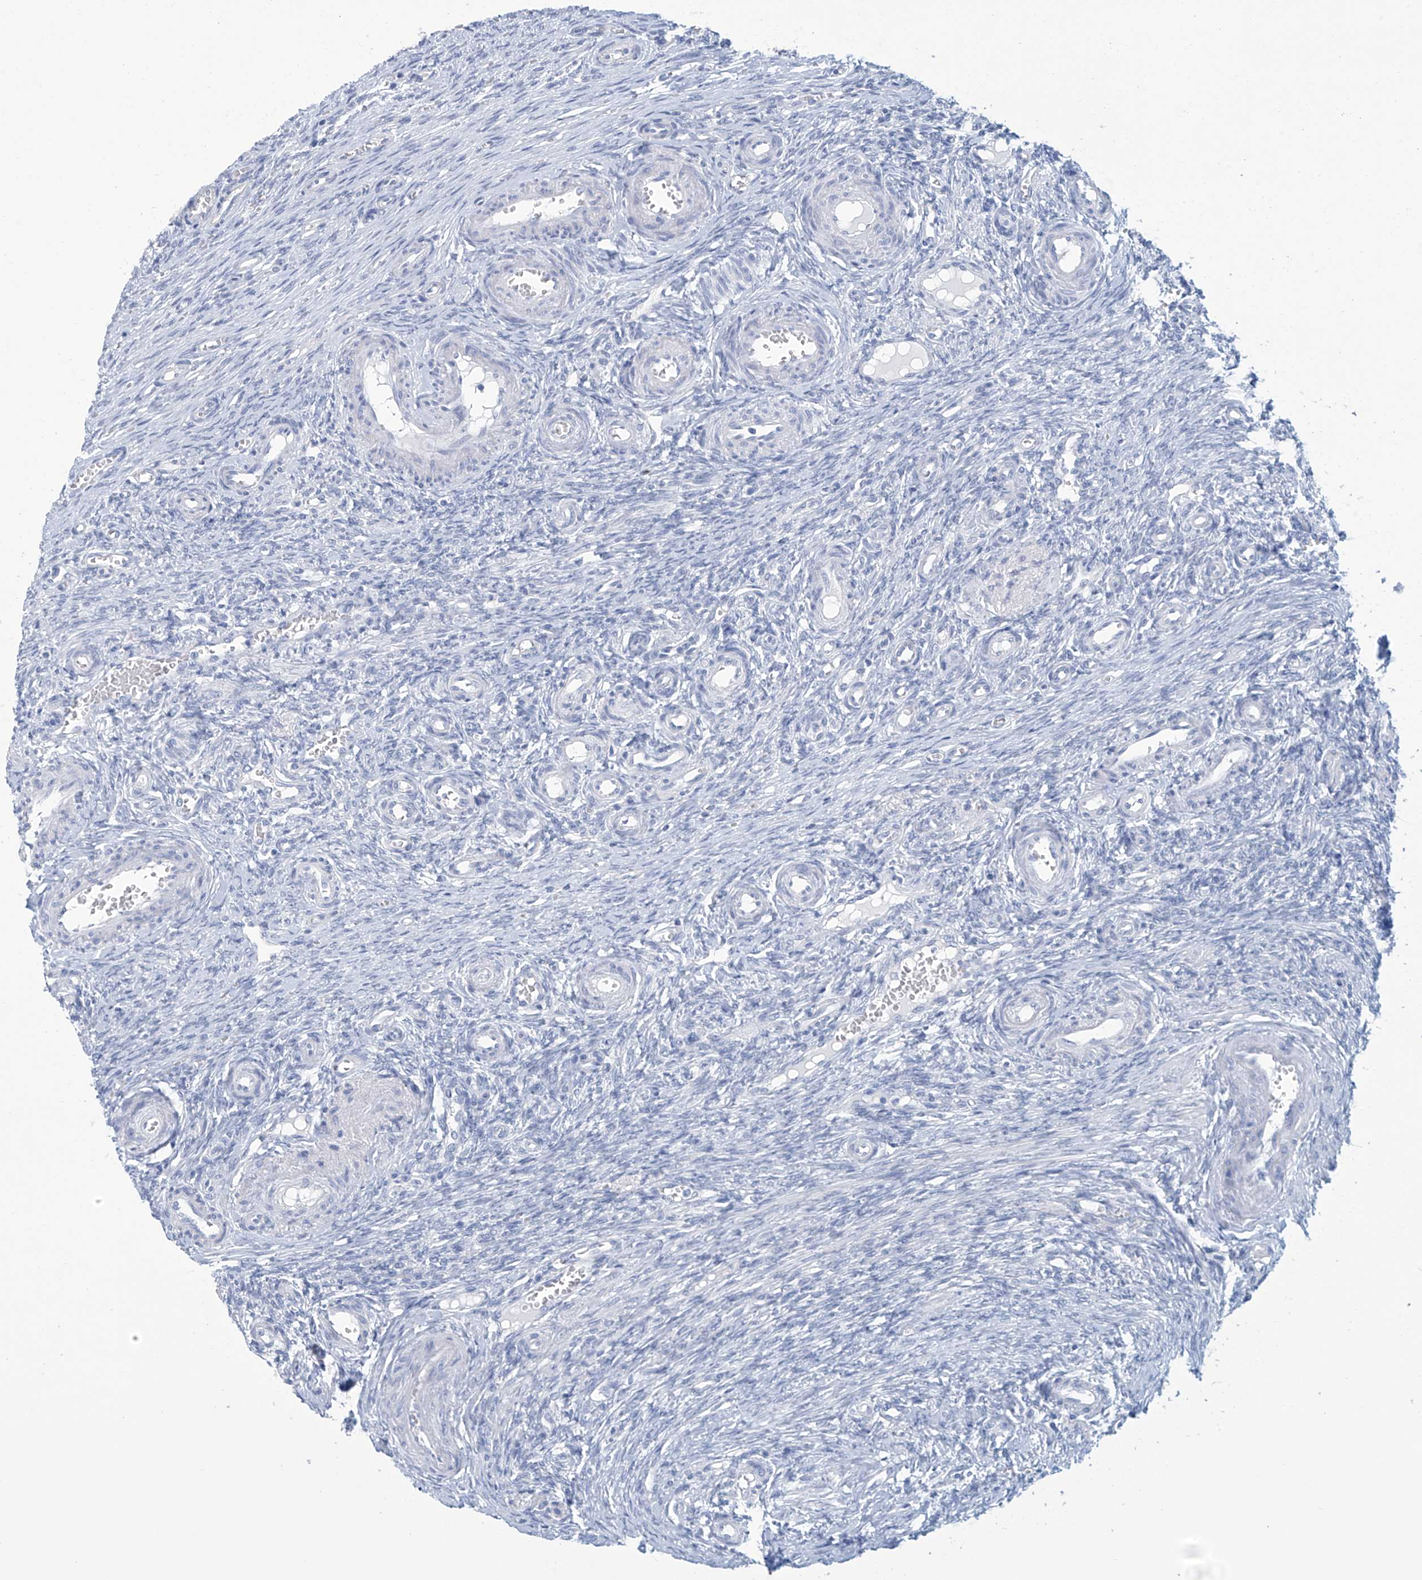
{"staining": {"intensity": "negative", "quantity": "none", "location": "none"}, "tissue": "ovary", "cell_type": "Ovarian stroma cells", "image_type": "normal", "snomed": [{"axis": "morphology", "description": "Adenocarcinoma, NOS"}, {"axis": "topography", "description": "Endometrium"}], "caption": "Human ovary stained for a protein using IHC demonstrates no staining in ovarian stroma cells.", "gene": "DSP", "patient": {"sex": "female", "age": 32}}